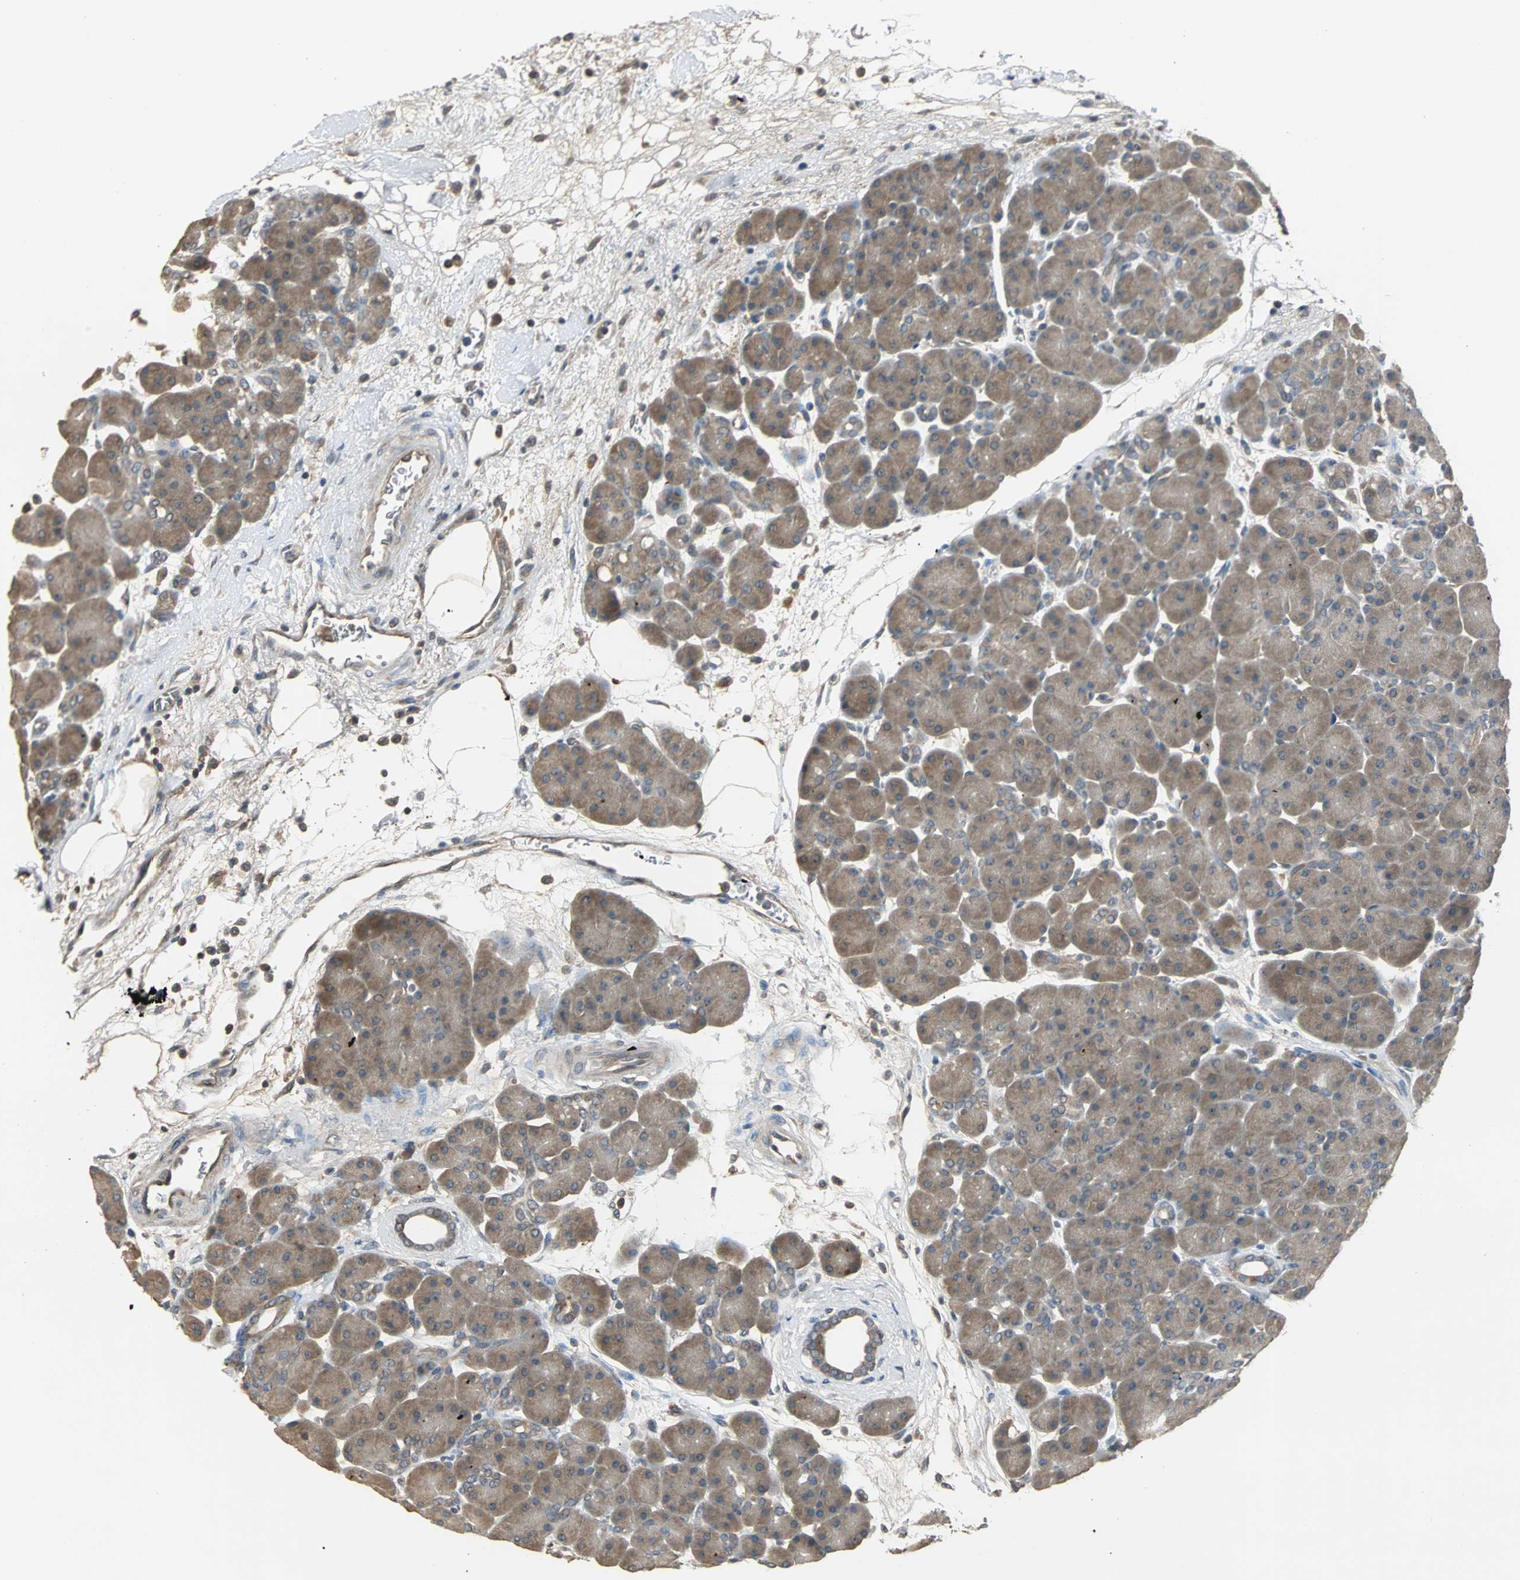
{"staining": {"intensity": "weak", "quantity": "25%-75%", "location": "cytoplasmic/membranous"}, "tissue": "pancreas", "cell_type": "Exocrine glandular cells", "image_type": "normal", "snomed": [{"axis": "morphology", "description": "Normal tissue, NOS"}, {"axis": "topography", "description": "Pancreas"}], "caption": "IHC of unremarkable human pancreas shows low levels of weak cytoplasmic/membranous staining in approximately 25%-75% of exocrine glandular cells.", "gene": "ABHD2", "patient": {"sex": "male", "age": 66}}